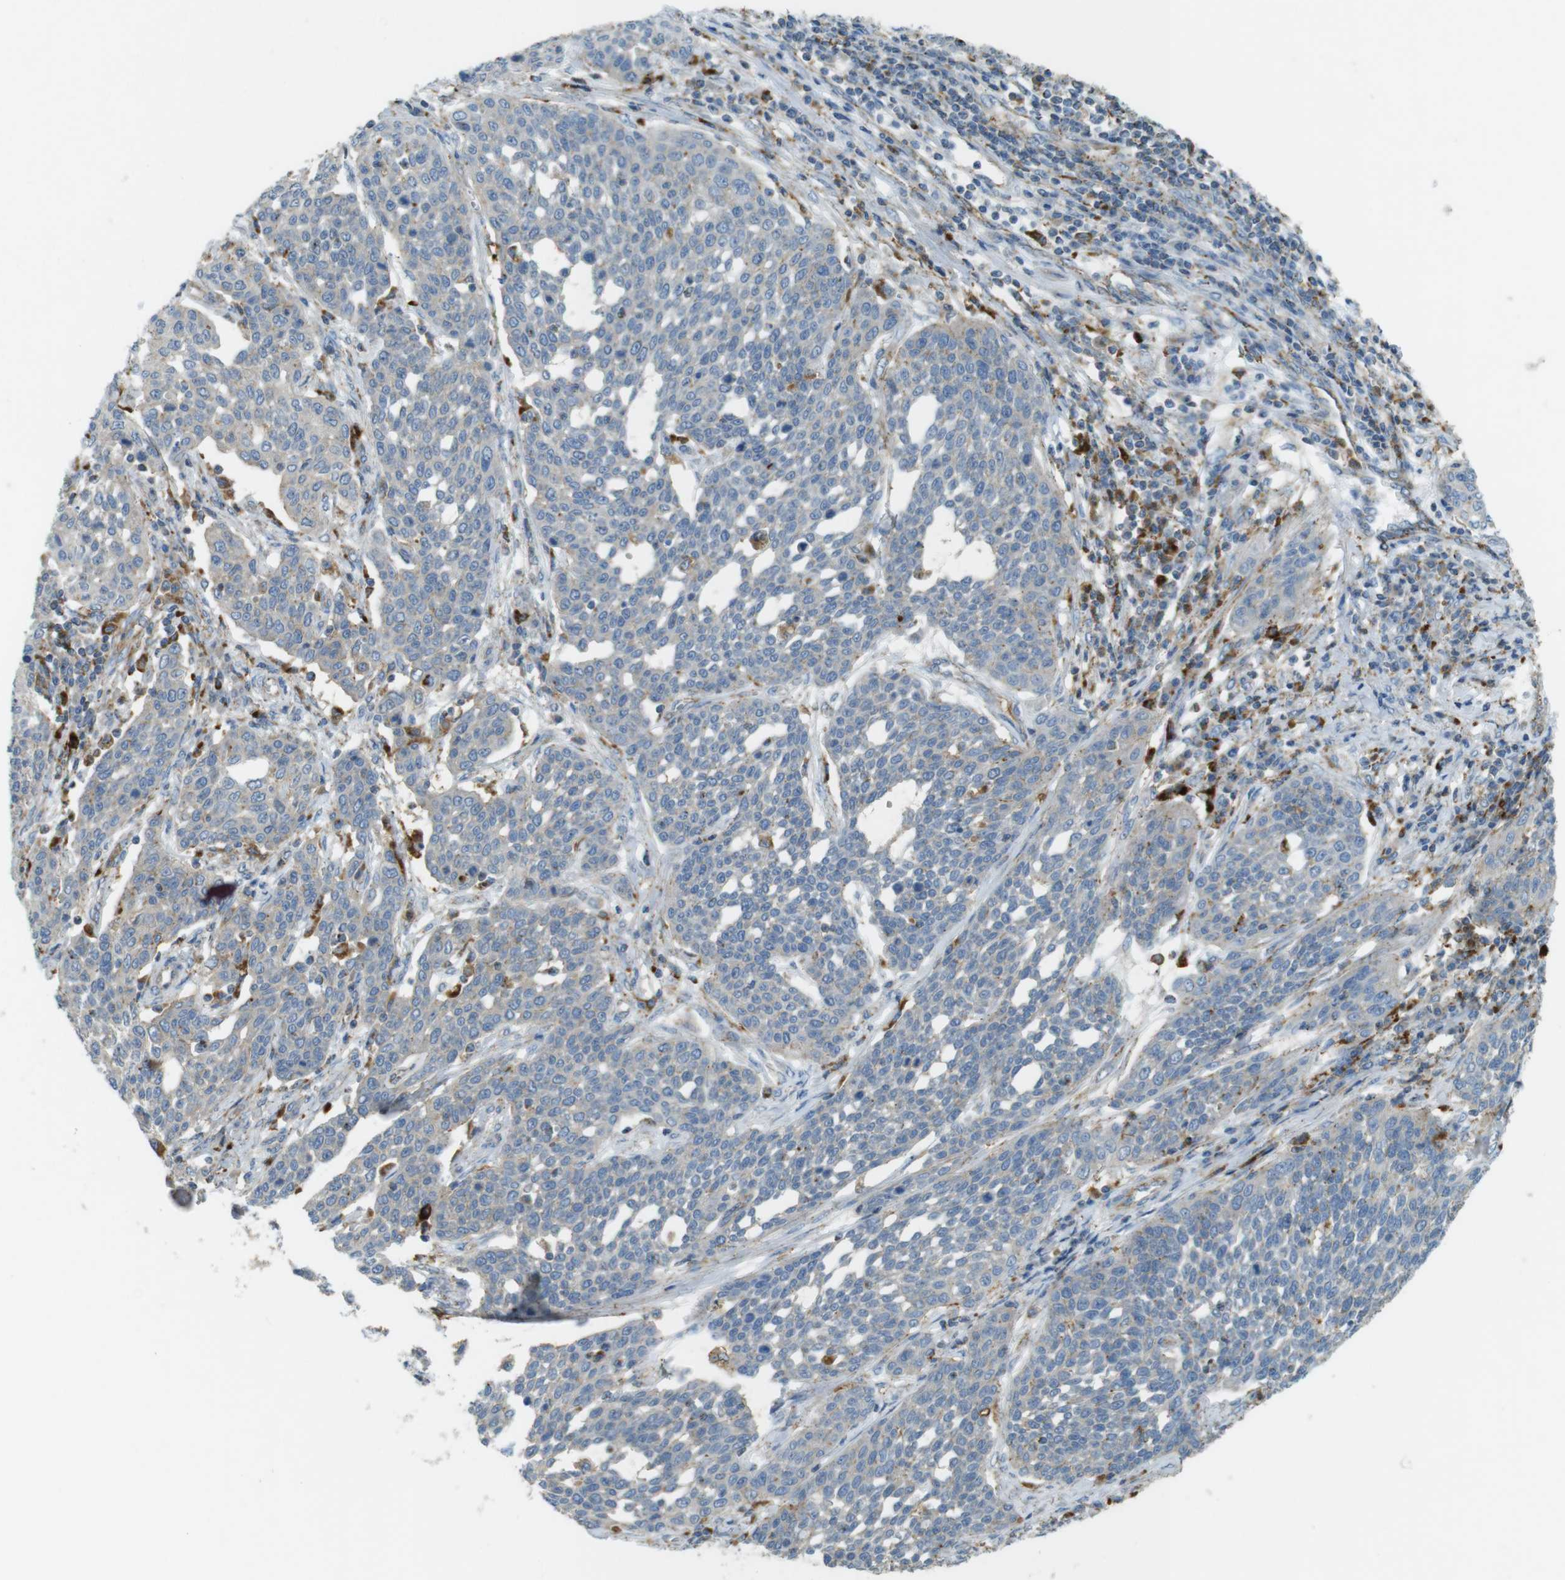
{"staining": {"intensity": "negative", "quantity": "none", "location": "none"}, "tissue": "cervical cancer", "cell_type": "Tumor cells", "image_type": "cancer", "snomed": [{"axis": "morphology", "description": "Squamous cell carcinoma, NOS"}, {"axis": "topography", "description": "Cervix"}], "caption": "IHC photomicrograph of neoplastic tissue: human cervical cancer (squamous cell carcinoma) stained with DAB (3,3'-diaminobenzidine) shows no significant protein positivity in tumor cells. (DAB (3,3'-diaminobenzidine) immunohistochemistry visualized using brightfield microscopy, high magnification).", "gene": "LAMP1", "patient": {"sex": "female", "age": 34}}